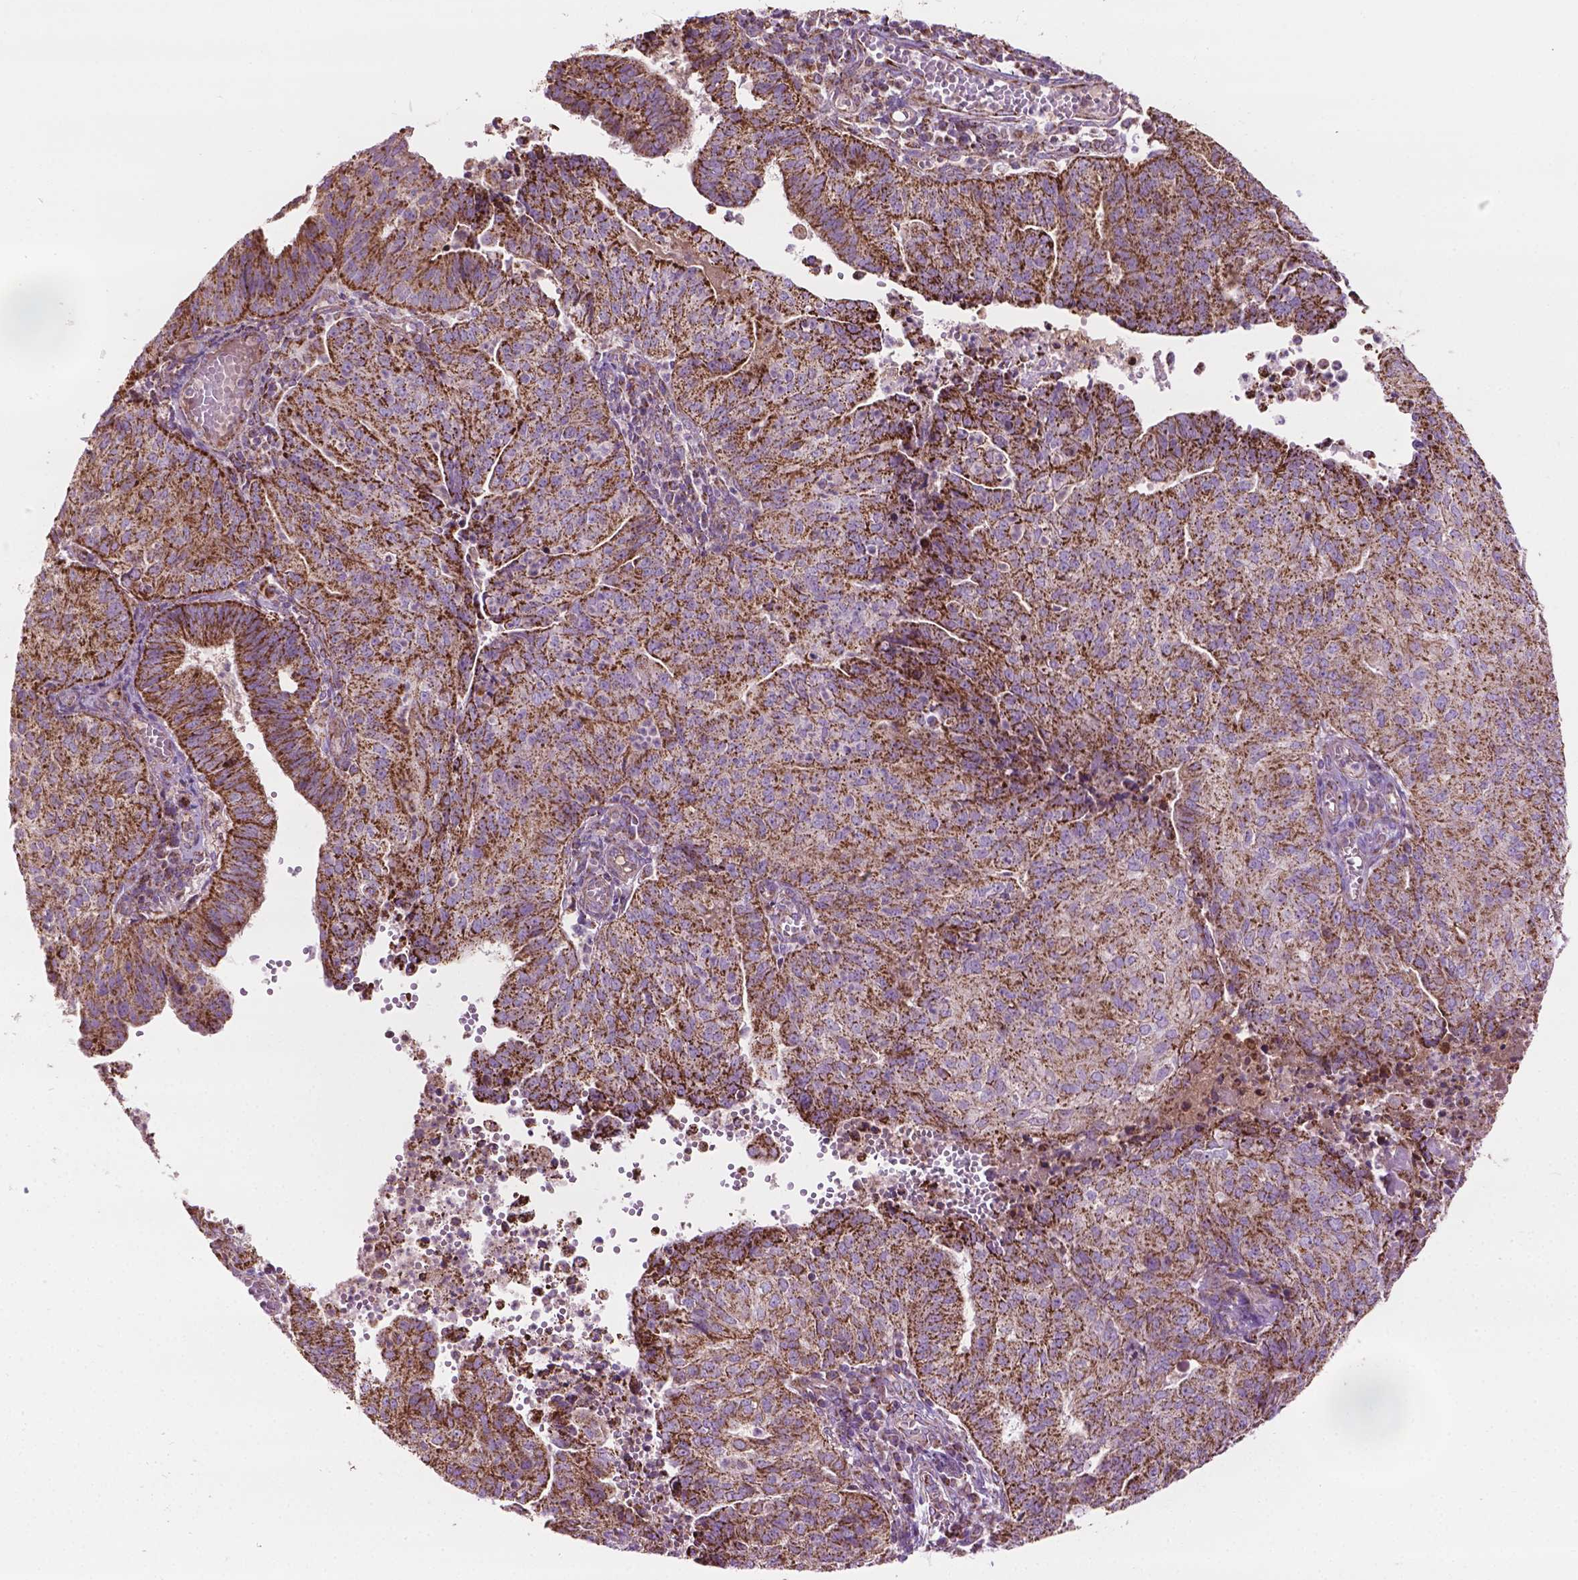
{"staining": {"intensity": "strong", "quantity": ">75%", "location": "cytoplasmic/membranous"}, "tissue": "endometrial cancer", "cell_type": "Tumor cells", "image_type": "cancer", "snomed": [{"axis": "morphology", "description": "Adenocarcinoma, NOS"}, {"axis": "topography", "description": "Endometrium"}], "caption": "Adenocarcinoma (endometrial) tissue demonstrates strong cytoplasmic/membranous positivity in approximately >75% of tumor cells (IHC, brightfield microscopy, high magnification).", "gene": "PIBF1", "patient": {"sex": "female", "age": 82}}